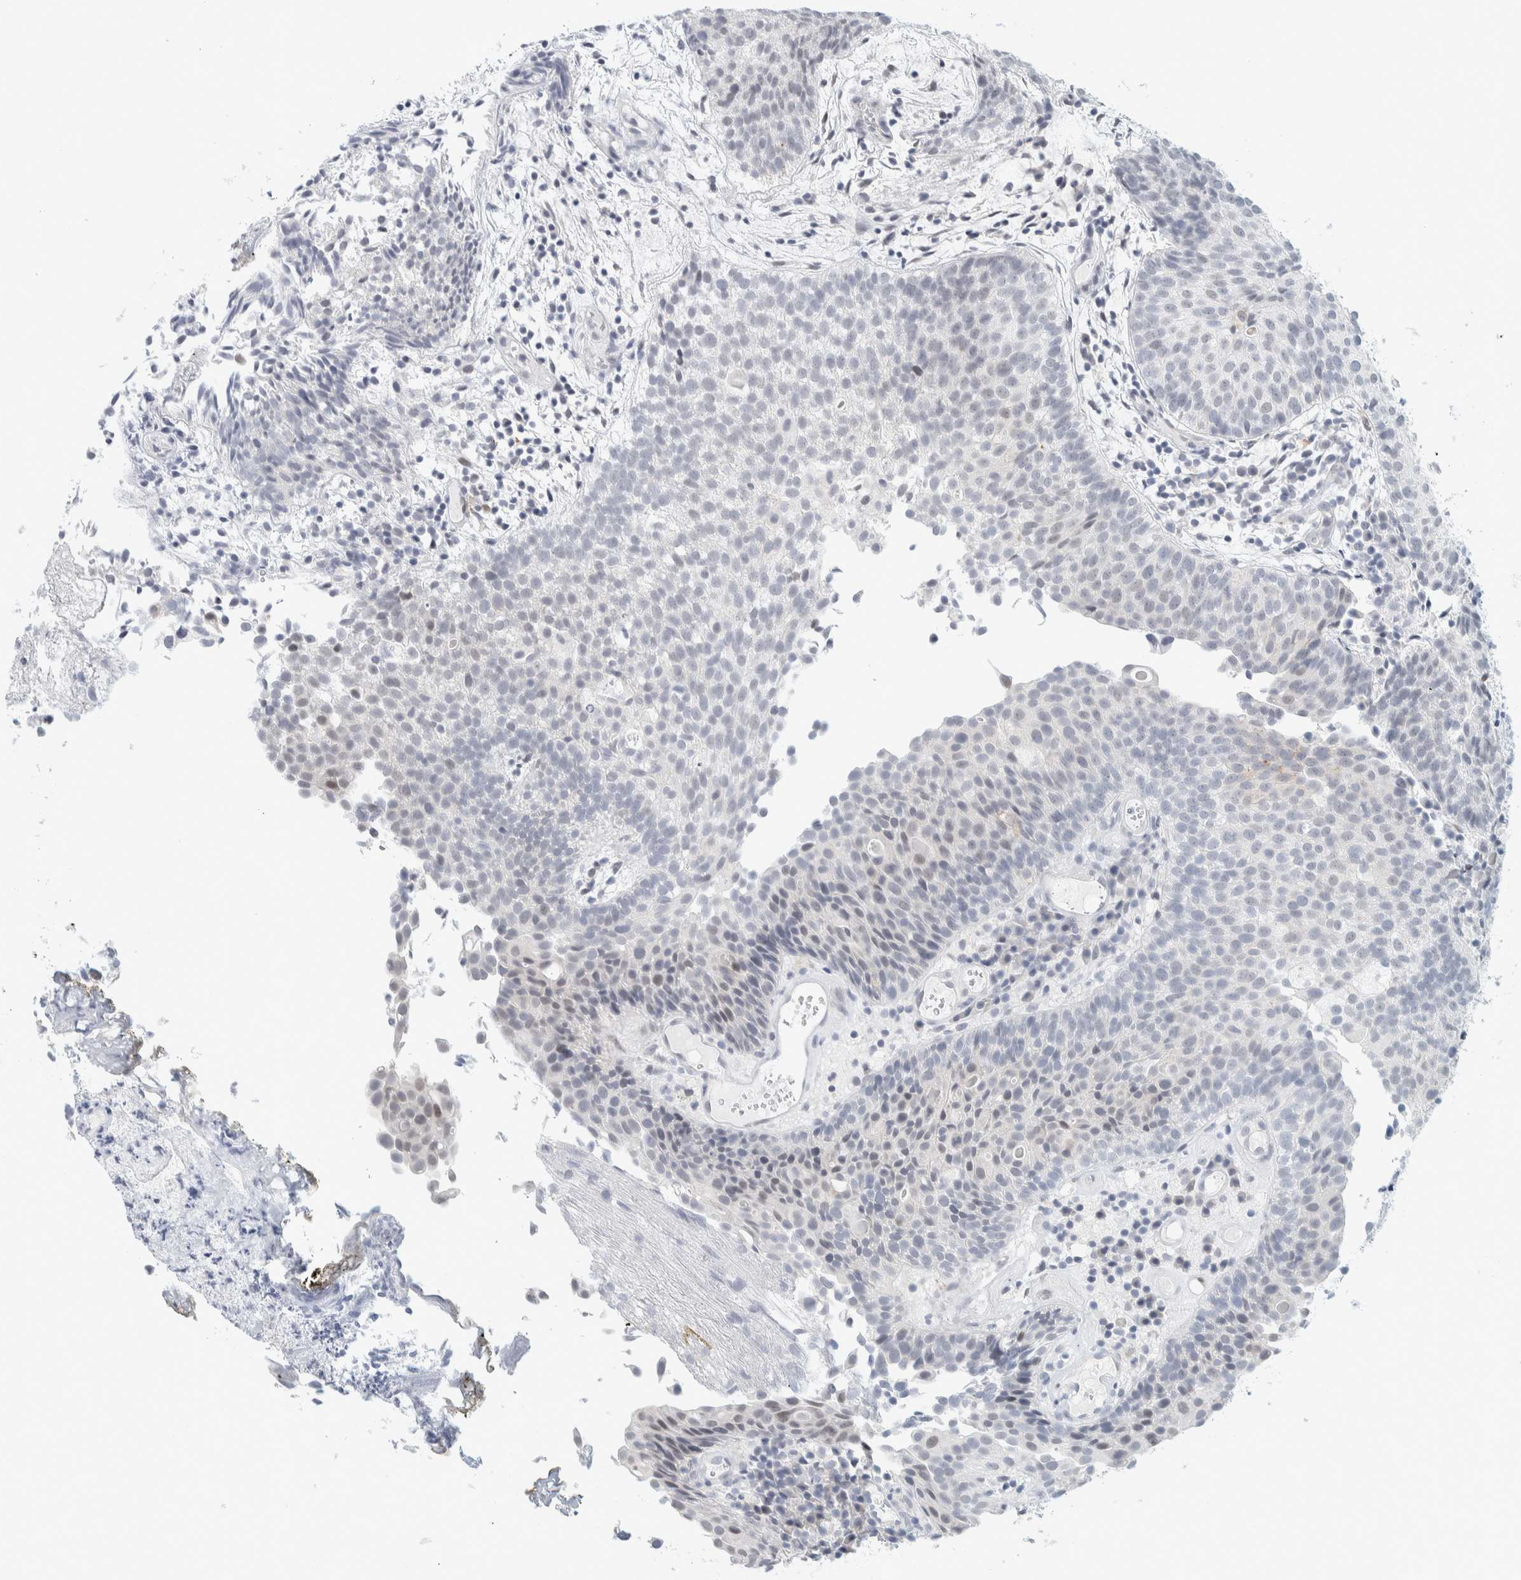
{"staining": {"intensity": "negative", "quantity": "none", "location": "none"}, "tissue": "urothelial cancer", "cell_type": "Tumor cells", "image_type": "cancer", "snomed": [{"axis": "morphology", "description": "Urothelial carcinoma, Low grade"}, {"axis": "topography", "description": "Urinary bladder"}], "caption": "DAB immunohistochemical staining of urothelial cancer demonstrates no significant expression in tumor cells.", "gene": "CDH17", "patient": {"sex": "male", "age": 86}}